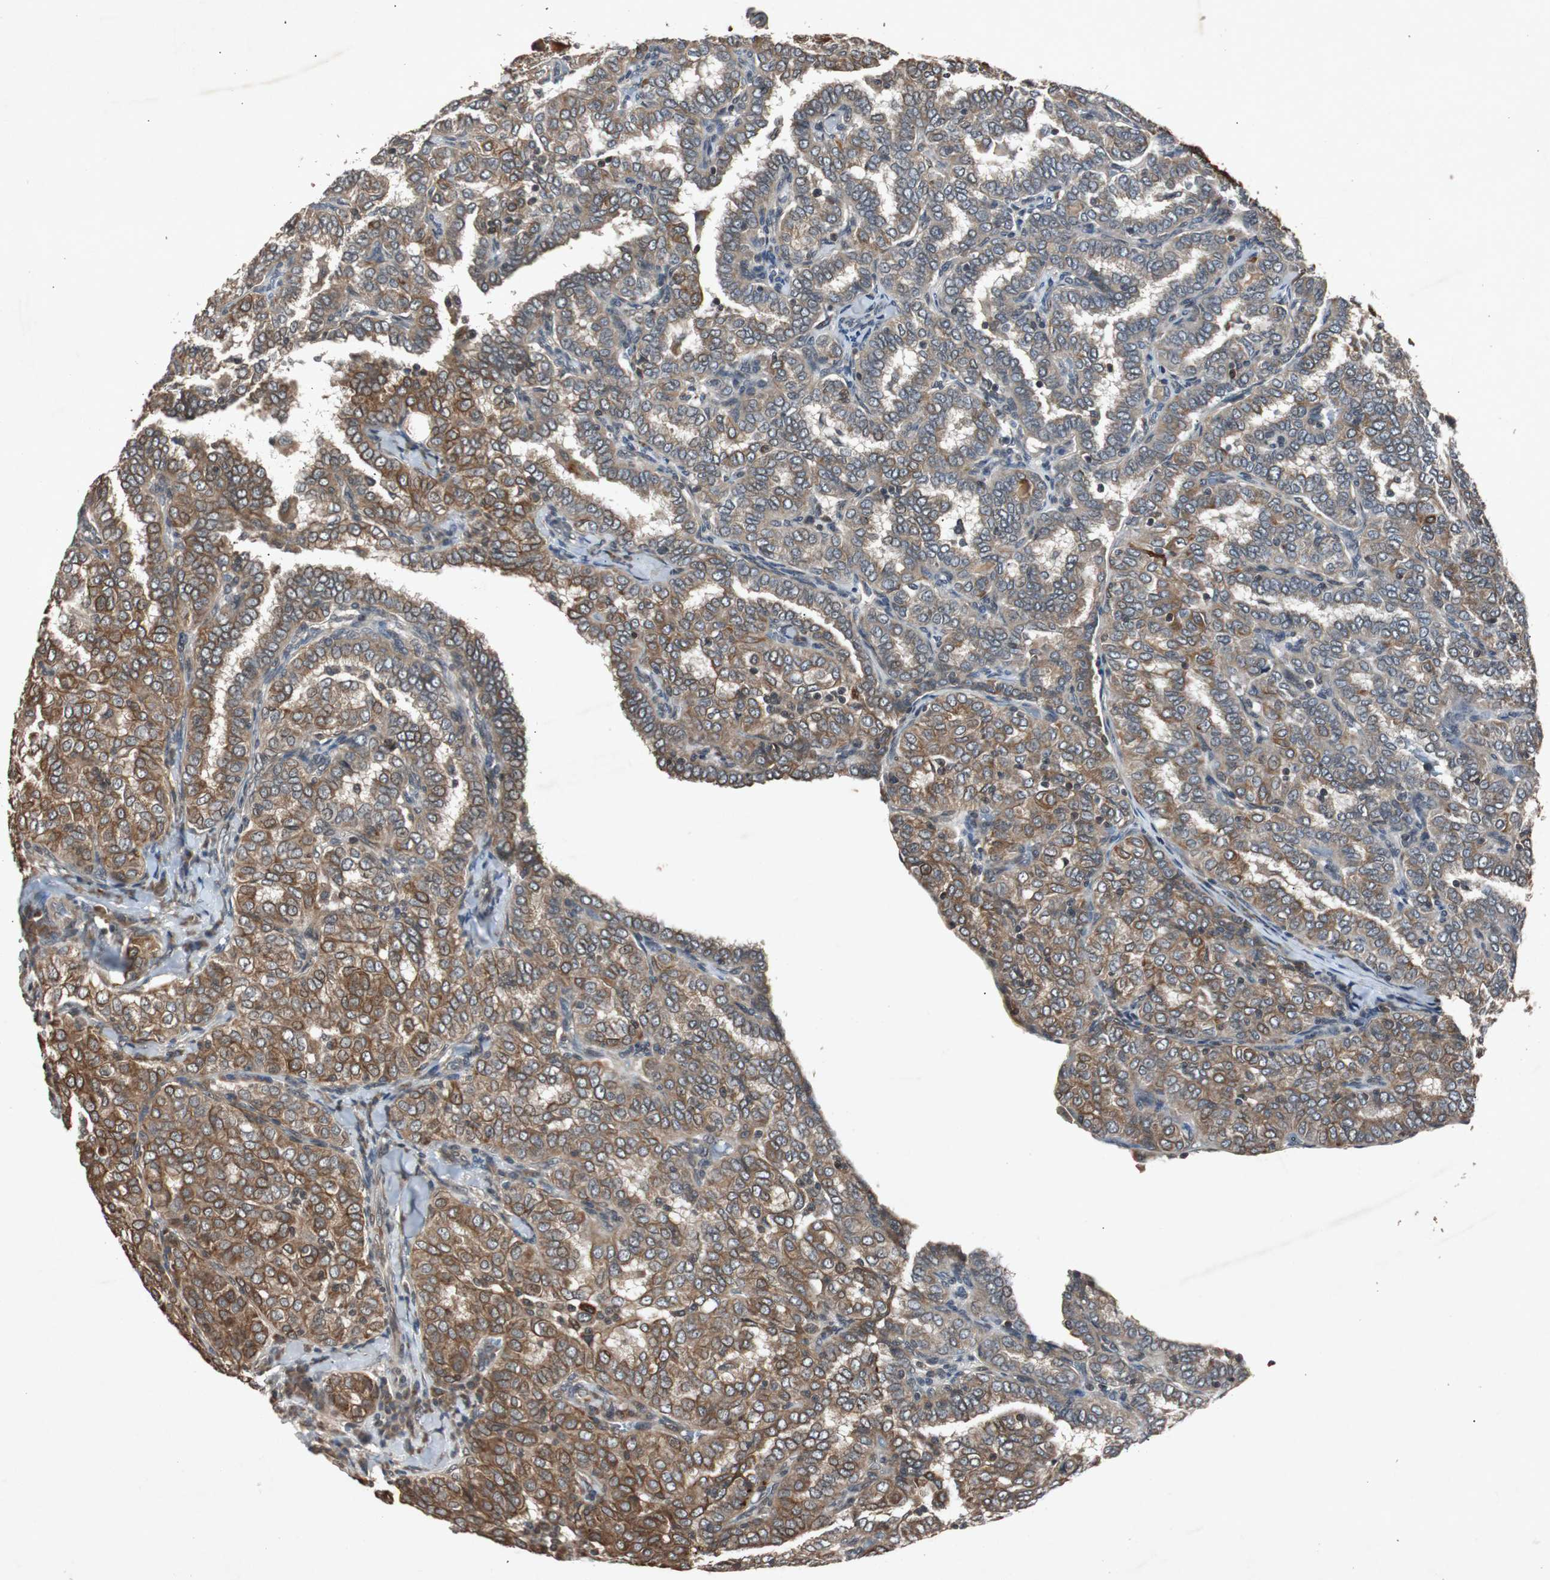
{"staining": {"intensity": "strong", "quantity": "25%-75%", "location": "cytoplasmic/membranous"}, "tissue": "thyroid cancer", "cell_type": "Tumor cells", "image_type": "cancer", "snomed": [{"axis": "morphology", "description": "Papillary adenocarcinoma, NOS"}, {"axis": "topography", "description": "Thyroid gland"}], "caption": "Protein expression analysis of human papillary adenocarcinoma (thyroid) reveals strong cytoplasmic/membranous expression in approximately 25%-75% of tumor cells.", "gene": "SLIT2", "patient": {"sex": "female", "age": 30}}